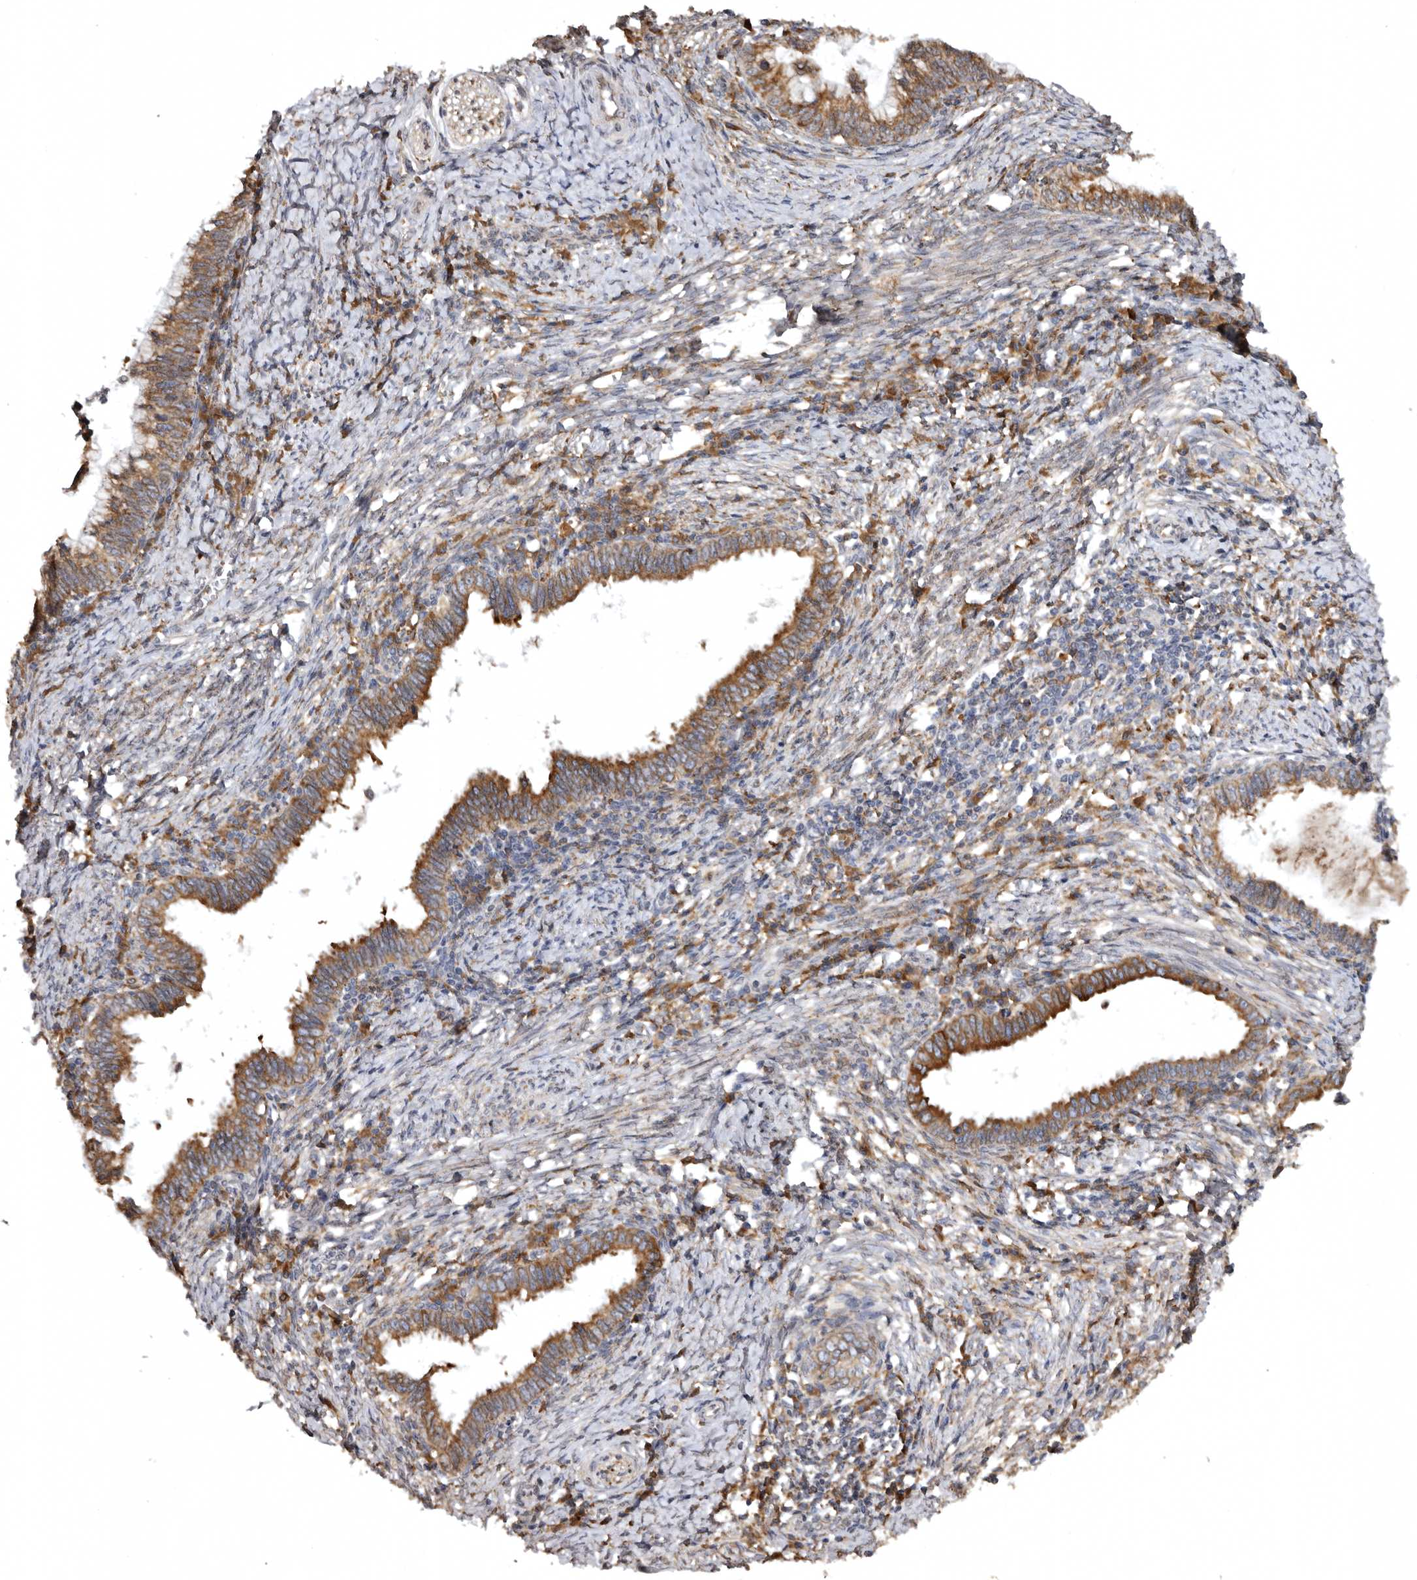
{"staining": {"intensity": "strong", "quantity": ">75%", "location": "cytoplasmic/membranous"}, "tissue": "cervical cancer", "cell_type": "Tumor cells", "image_type": "cancer", "snomed": [{"axis": "morphology", "description": "Adenocarcinoma, NOS"}, {"axis": "topography", "description": "Cervix"}], "caption": "Immunohistochemical staining of human cervical cancer shows high levels of strong cytoplasmic/membranous protein expression in approximately >75% of tumor cells.", "gene": "INKA2", "patient": {"sex": "female", "age": 36}}